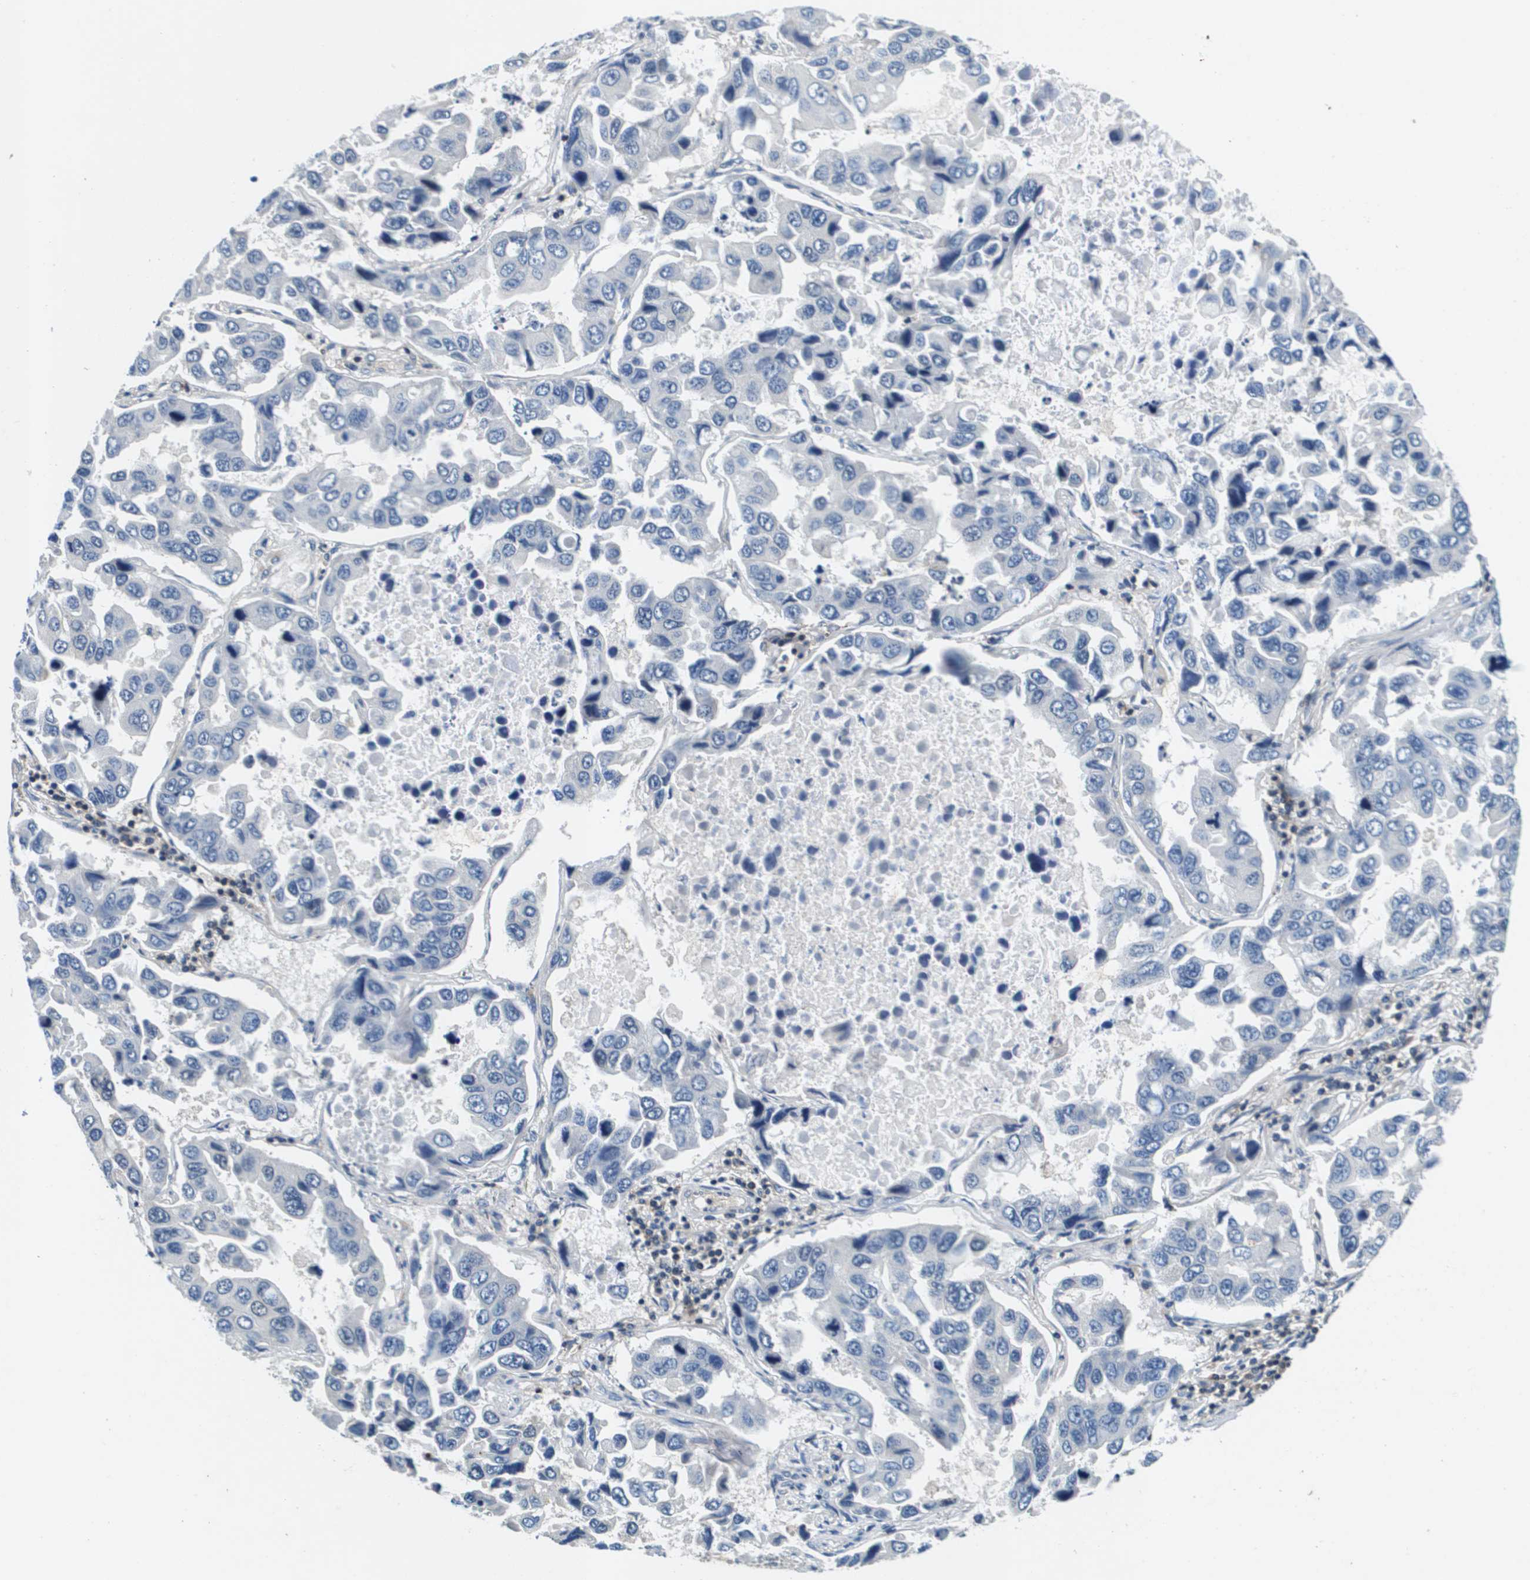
{"staining": {"intensity": "negative", "quantity": "none", "location": "none"}, "tissue": "lung cancer", "cell_type": "Tumor cells", "image_type": "cancer", "snomed": [{"axis": "morphology", "description": "Adenocarcinoma, NOS"}, {"axis": "topography", "description": "Lung"}], "caption": "Protein analysis of lung adenocarcinoma demonstrates no significant expression in tumor cells.", "gene": "KCNQ5", "patient": {"sex": "male", "age": 64}}